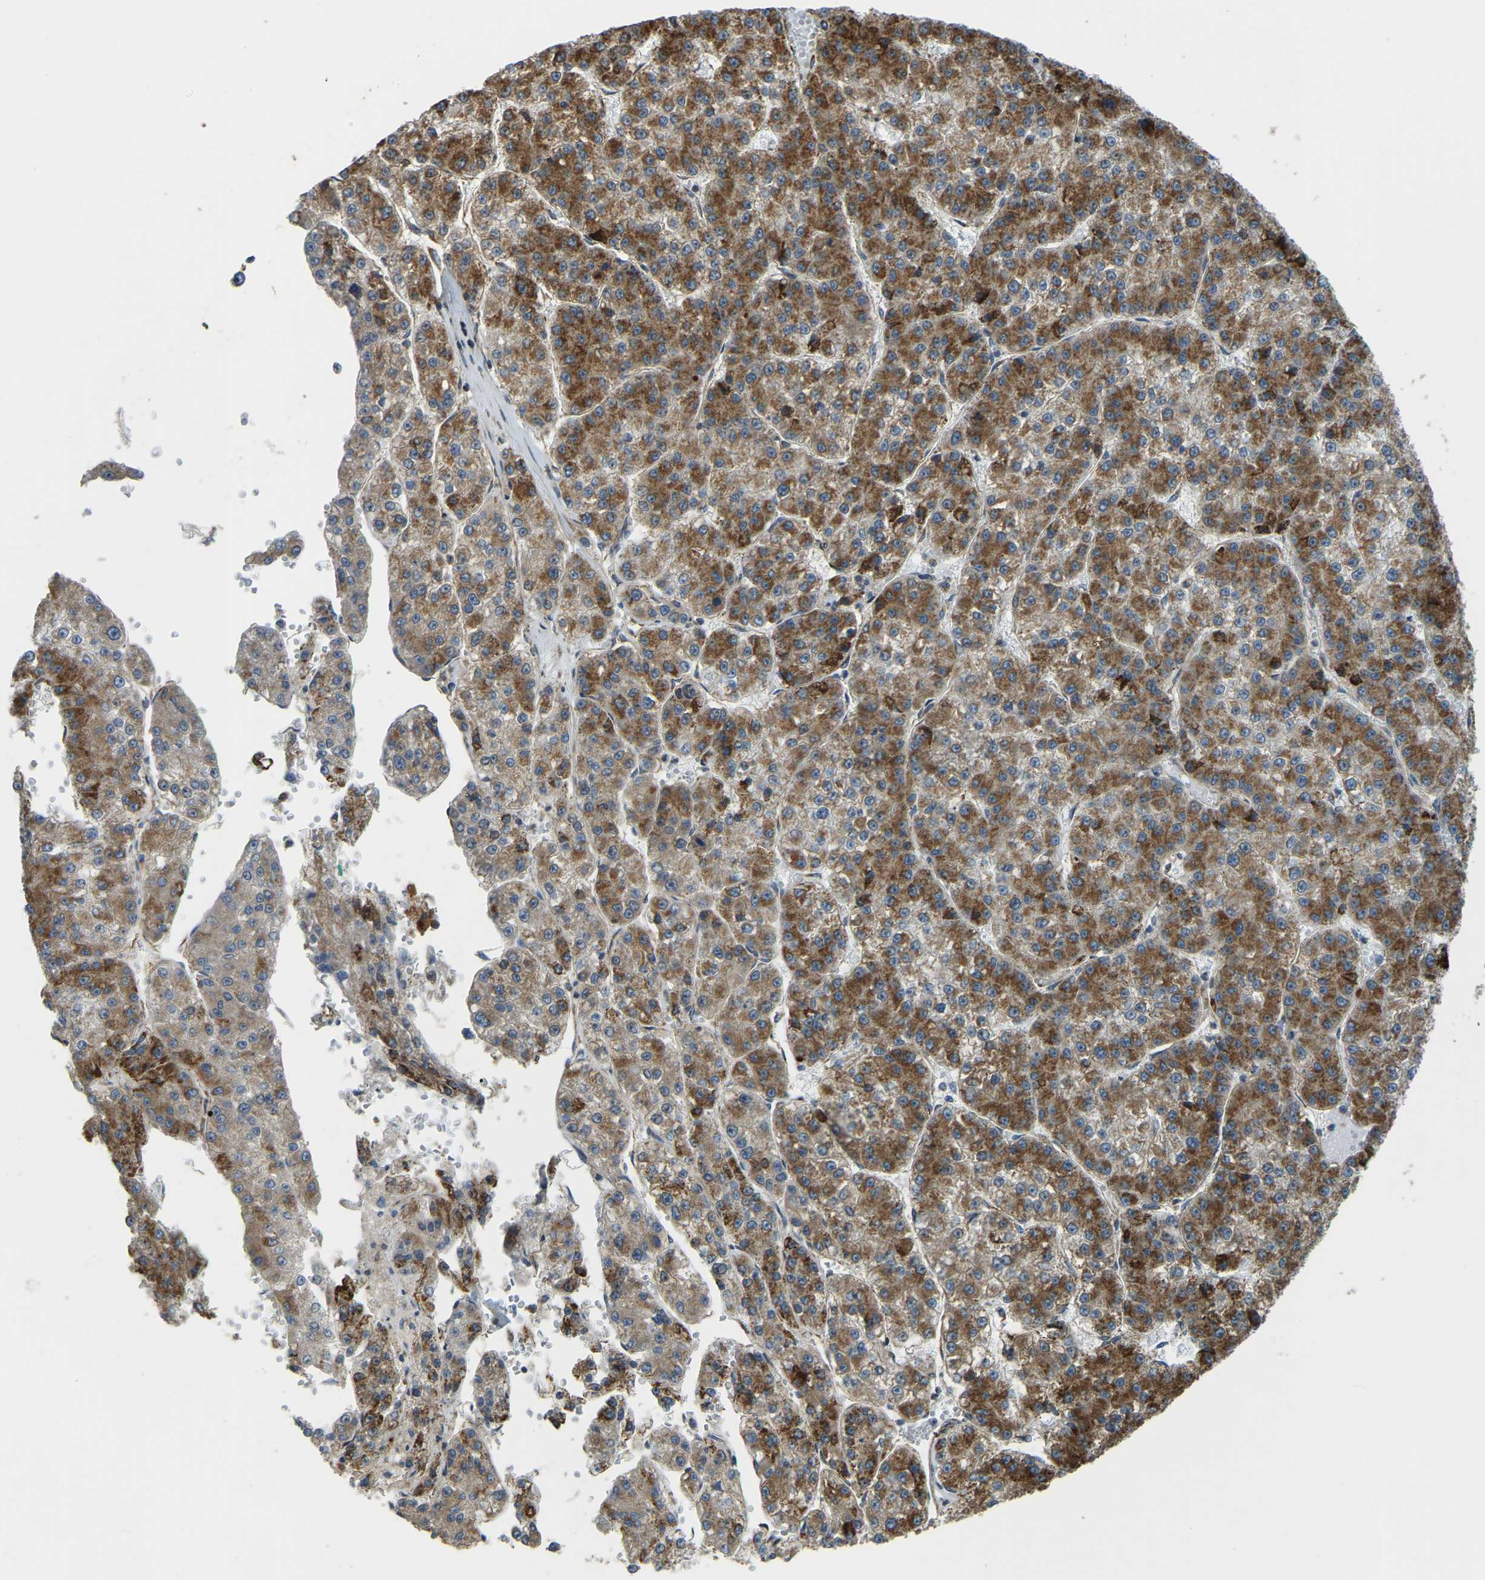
{"staining": {"intensity": "strong", "quantity": ">75%", "location": "cytoplasmic/membranous"}, "tissue": "liver cancer", "cell_type": "Tumor cells", "image_type": "cancer", "snomed": [{"axis": "morphology", "description": "Carcinoma, Hepatocellular, NOS"}, {"axis": "topography", "description": "Liver"}], "caption": "Immunohistochemical staining of human liver hepatocellular carcinoma shows high levels of strong cytoplasmic/membranous staining in approximately >75% of tumor cells. Immunohistochemistry (ihc) stains the protein in brown and the nuclei are stained blue.", "gene": "PSMD7", "patient": {"sex": "female", "age": 73}}